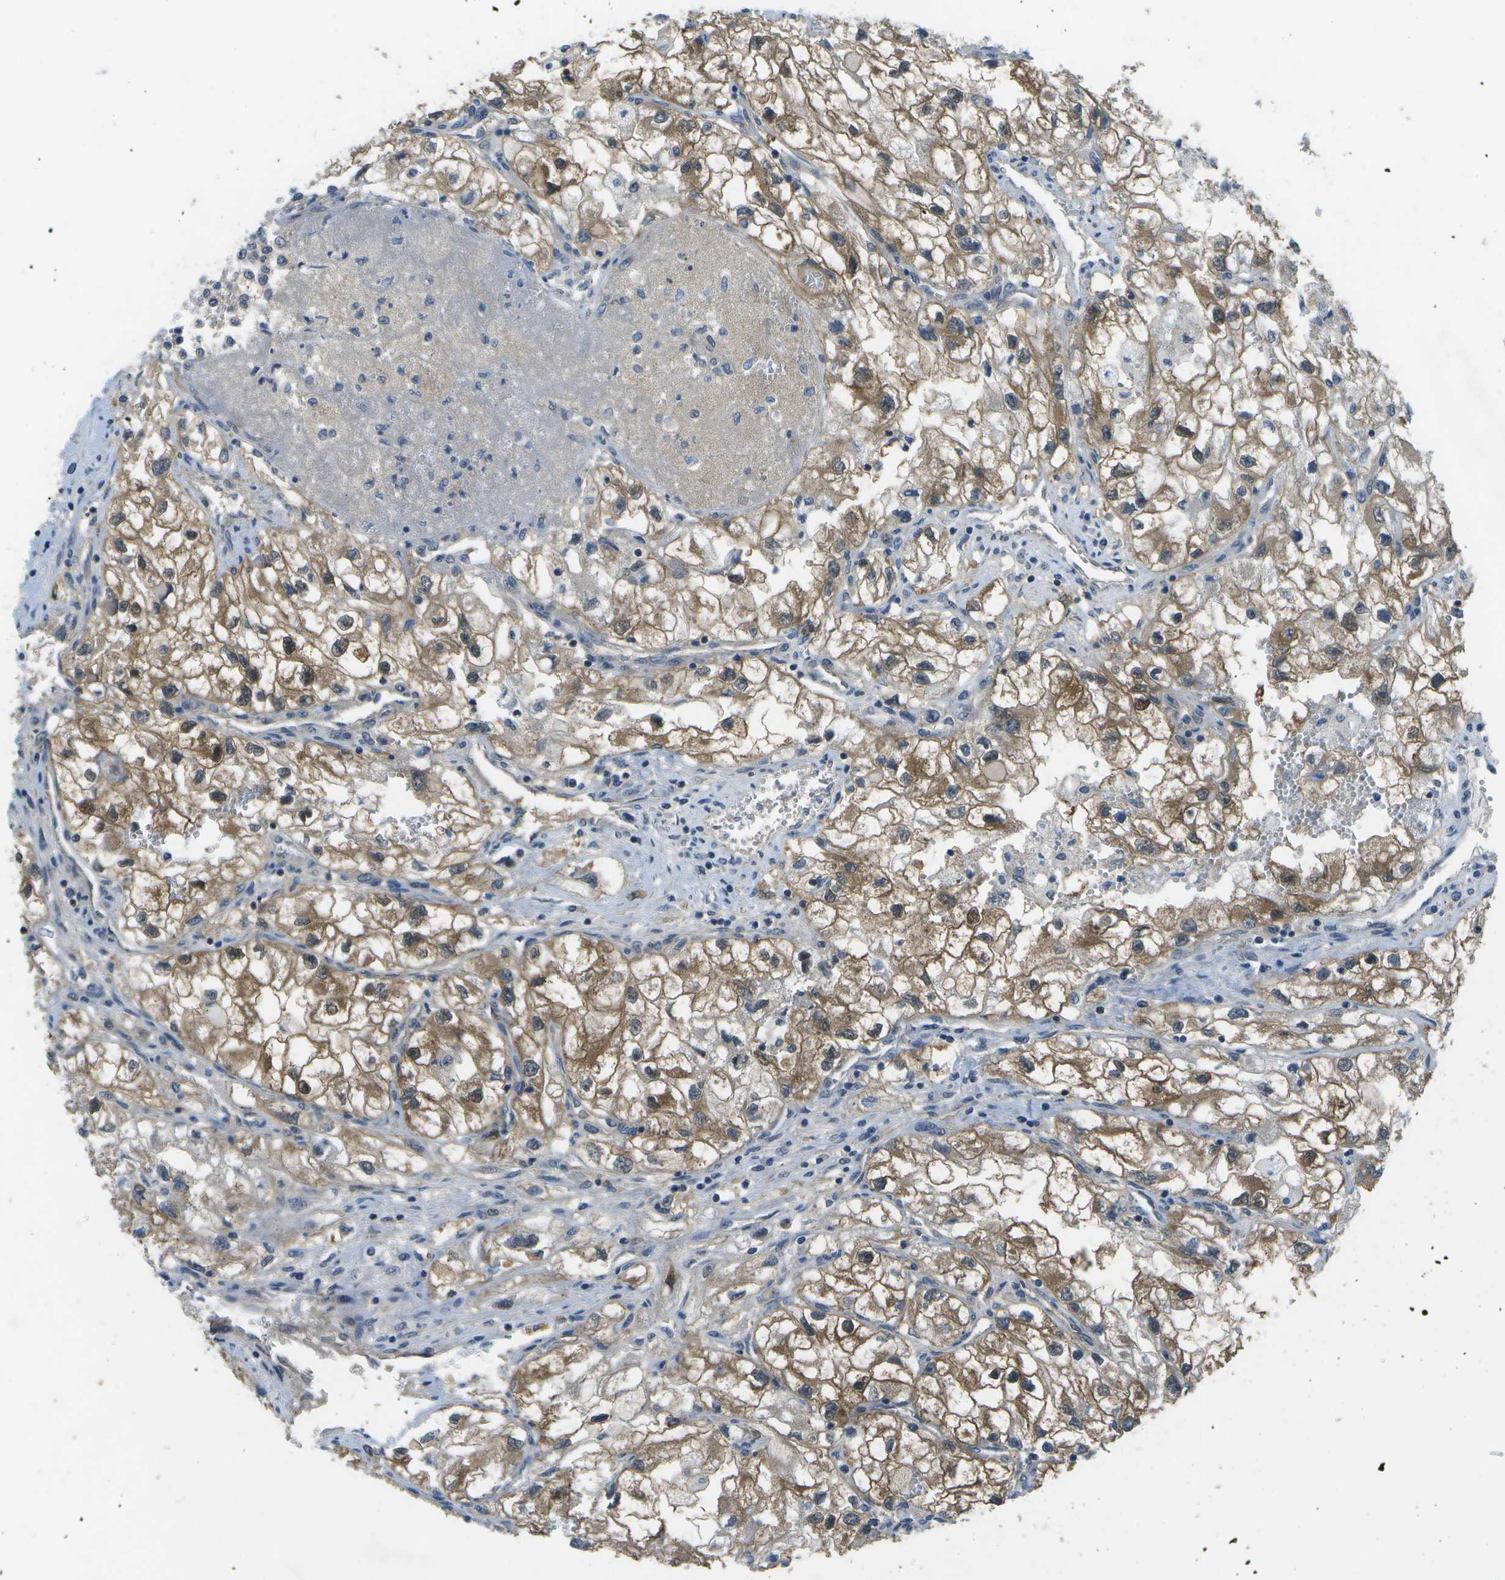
{"staining": {"intensity": "moderate", "quantity": ">75%", "location": "cytoplasmic/membranous"}, "tissue": "renal cancer", "cell_type": "Tumor cells", "image_type": "cancer", "snomed": [{"axis": "morphology", "description": "Adenocarcinoma, NOS"}, {"axis": "topography", "description": "Kidney"}], "caption": "DAB (3,3'-diaminobenzidine) immunohistochemical staining of human renal adenocarcinoma reveals moderate cytoplasmic/membranous protein expression in approximately >75% of tumor cells.", "gene": "ENPP5", "patient": {"sex": "female", "age": 70}}